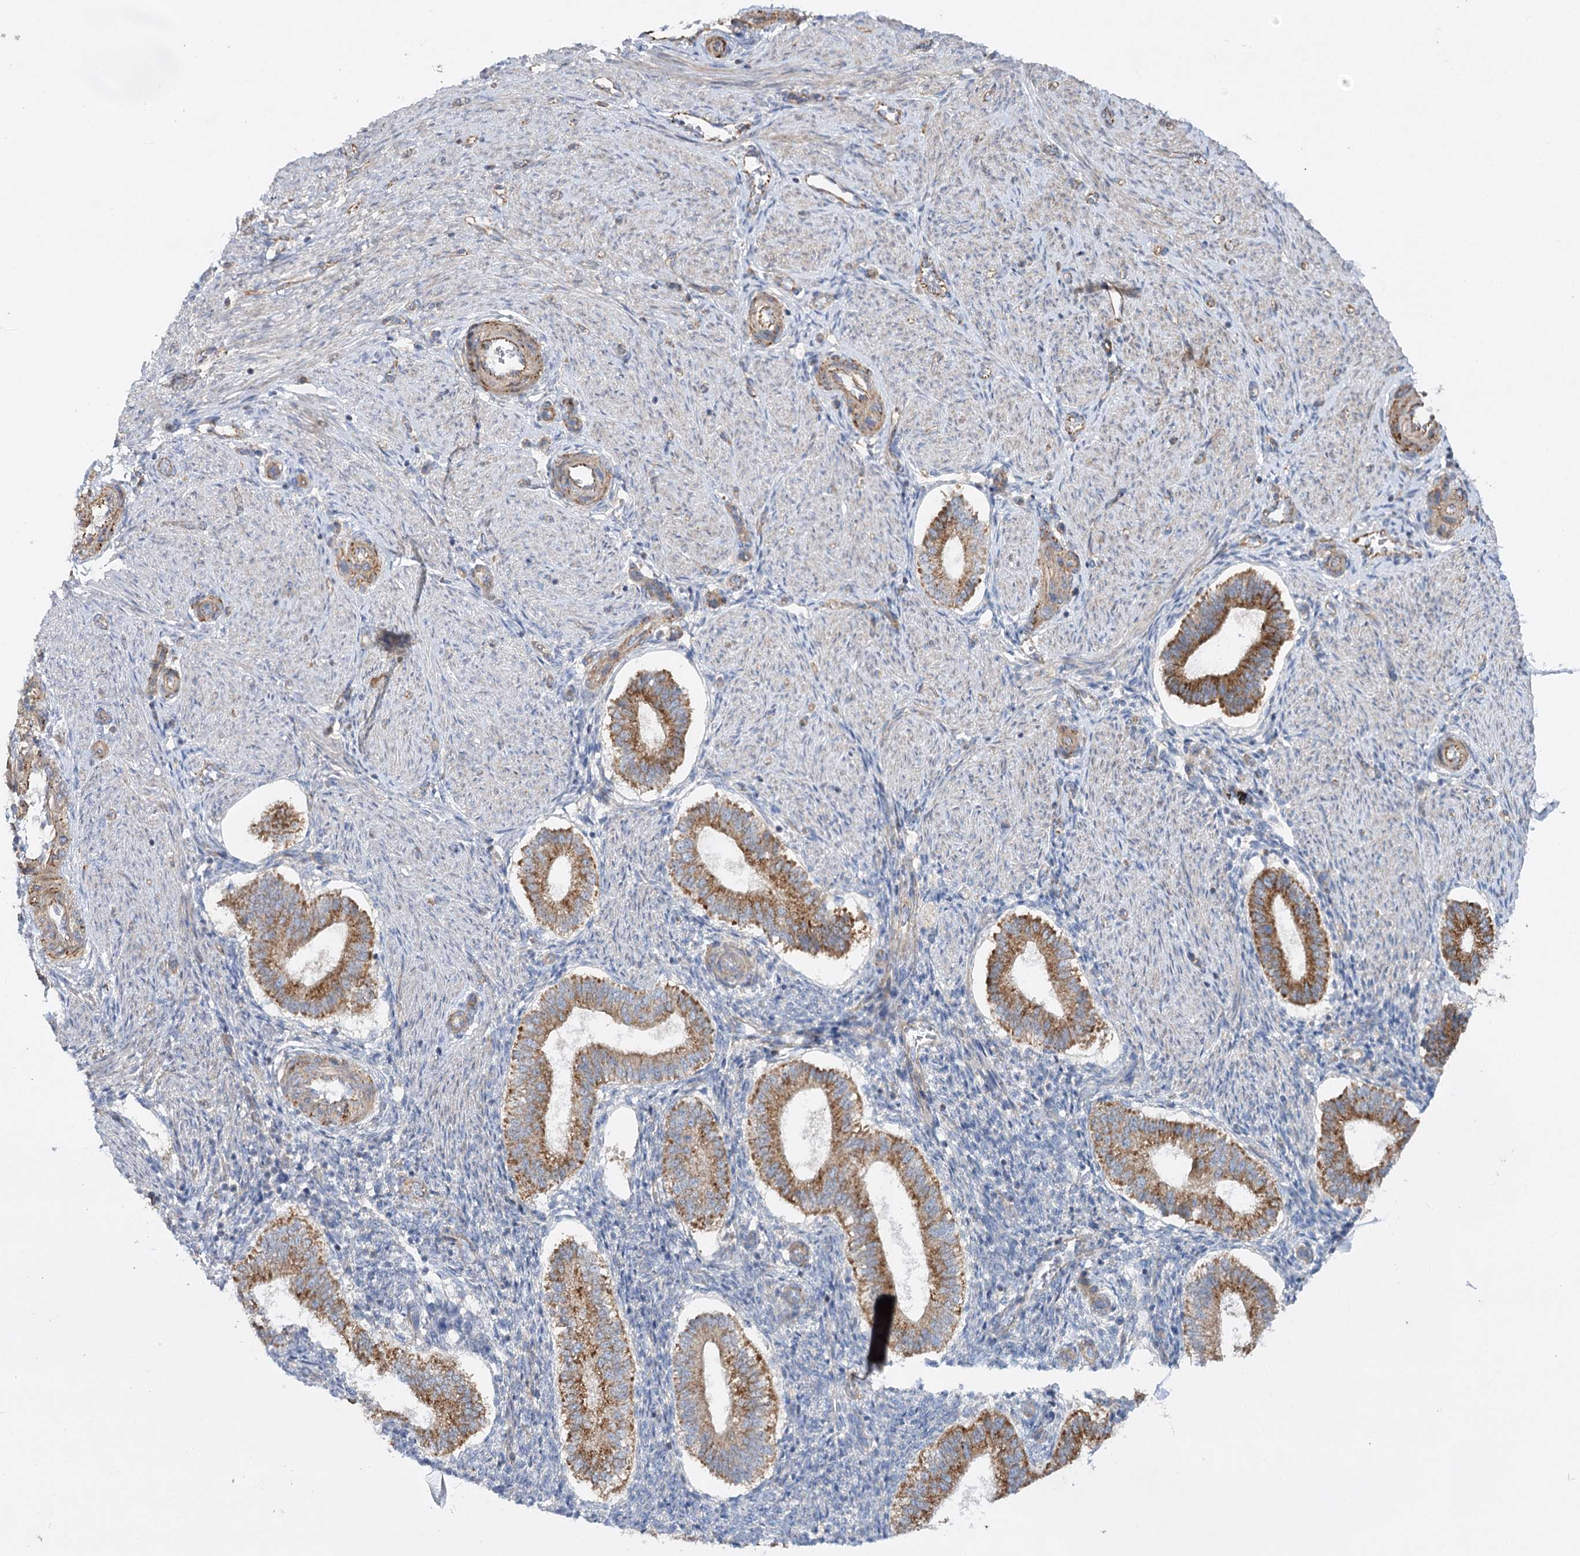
{"staining": {"intensity": "weak", "quantity": "<25%", "location": "cytoplasmic/membranous"}, "tissue": "endometrium", "cell_type": "Cells in endometrial stroma", "image_type": "normal", "snomed": [{"axis": "morphology", "description": "Normal tissue, NOS"}, {"axis": "topography", "description": "Endometrium"}], "caption": "Micrograph shows no protein staining in cells in endometrial stroma of benign endometrium.", "gene": "KIAA0825", "patient": {"sex": "female", "age": 25}}